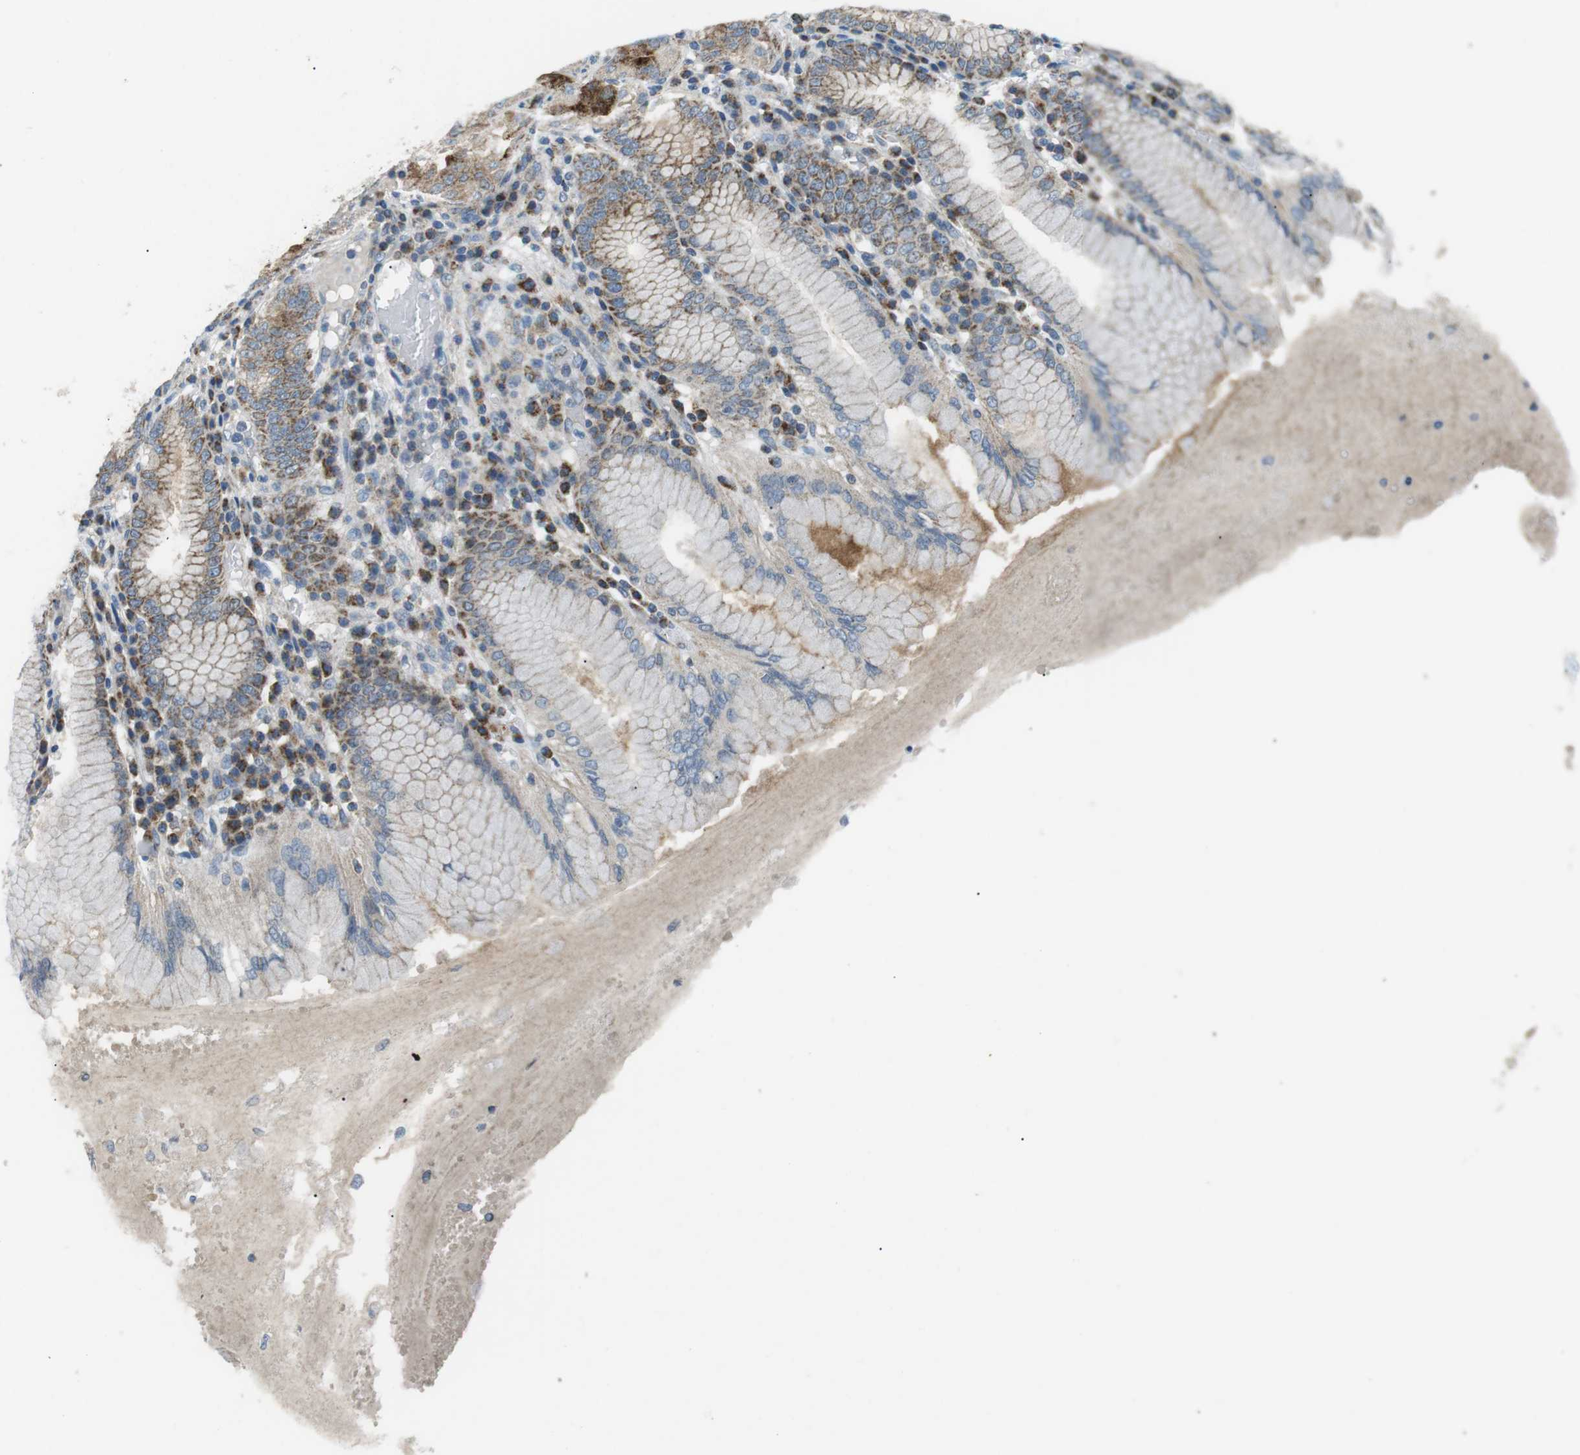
{"staining": {"intensity": "strong", "quantity": "25%-75%", "location": "cytoplasmic/membranous"}, "tissue": "stomach", "cell_type": "Glandular cells", "image_type": "normal", "snomed": [{"axis": "morphology", "description": "Normal tissue, NOS"}, {"axis": "topography", "description": "Stomach"}, {"axis": "topography", "description": "Stomach, lower"}], "caption": "Strong cytoplasmic/membranous positivity for a protein is seen in about 25%-75% of glandular cells of unremarkable stomach using IHC.", "gene": "BACE1", "patient": {"sex": "female", "age": 56}}